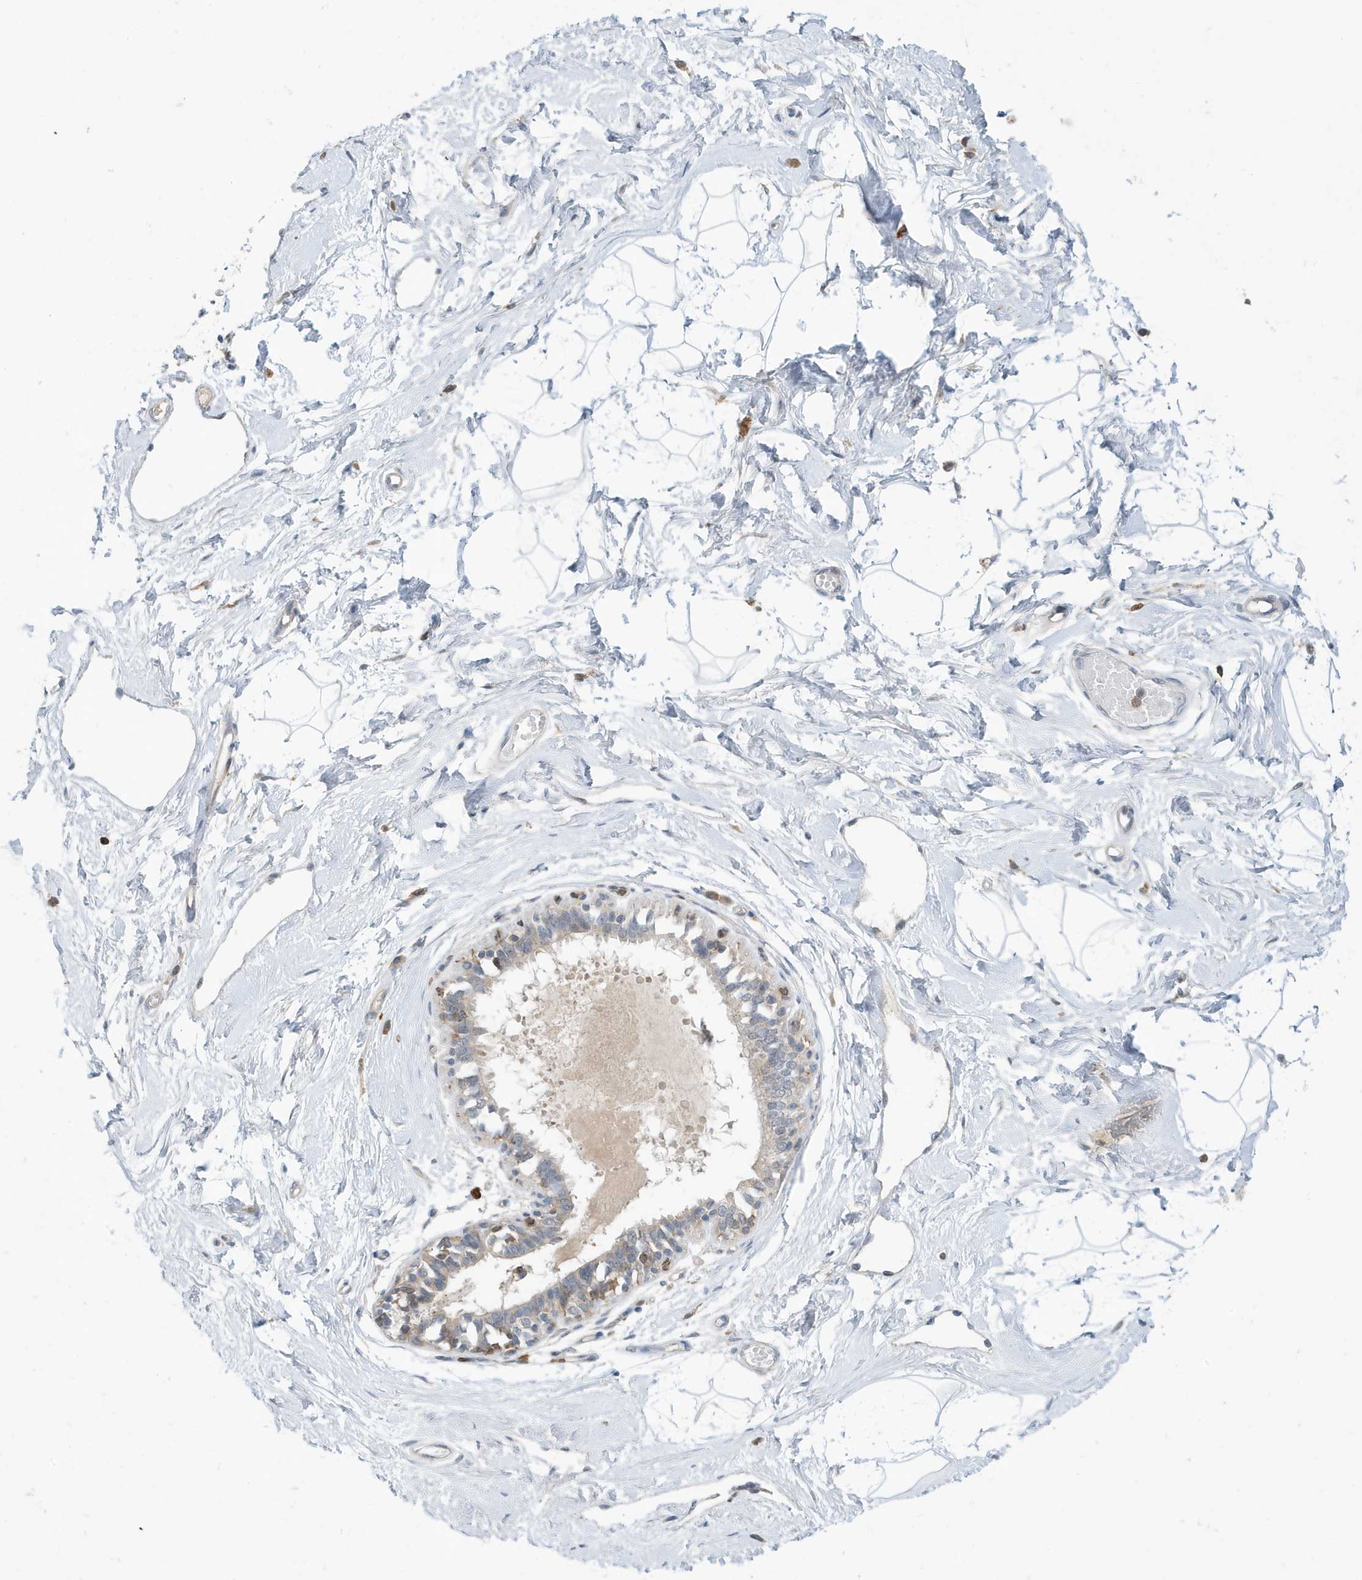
{"staining": {"intensity": "negative", "quantity": "none", "location": "none"}, "tissue": "breast", "cell_type": "Adipocytes", "image_type": "normal", "snomed": [{"axis": "morphology", "description": "Normal tissue, NOS"}, {"axis": "topography", "description": "Breast"}], "caption": "A high-resolution image shows immunohistochemistry staining of unremarkable breast, which demonstrates no significant expression in adipocytes.", "gene": "NSUN3", "patient": {"sex": "female", "age": 45}}